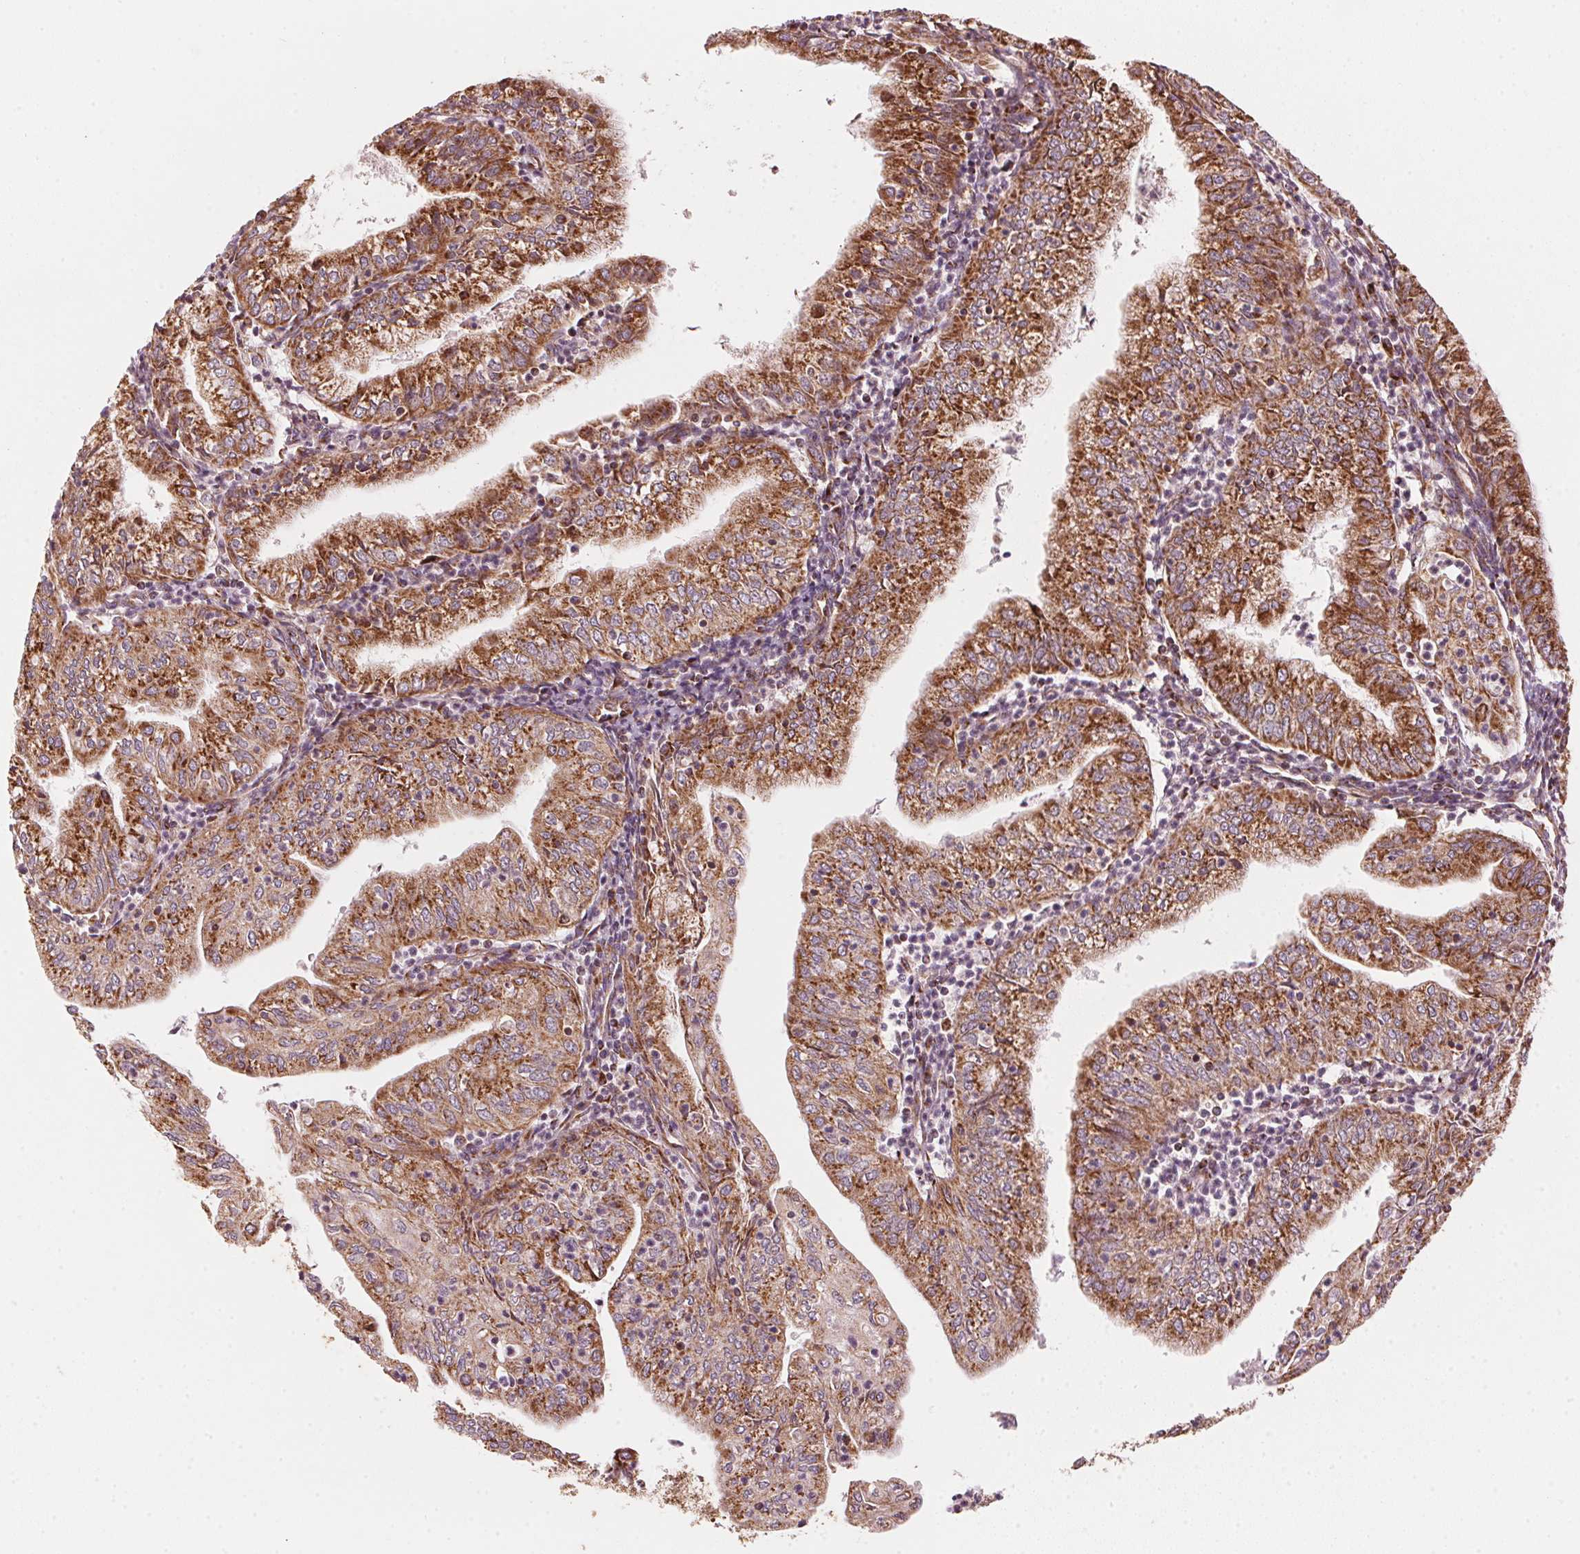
{"staining": {"intensity": "strong", "quantity": ">75%", "location": "cytoplasmic/membranous"}, "tissue": "endometrial cancer", "cell_type": "Tumor cells", "image_type": "cancer", "snomed": [{"axis": "morphology", "description": "Adenocarcinoma, NOS"}, {"axis": "topography", "description": "Endometrium"}], "caption": "This image shows immunohistochemistry staining of endometrial adenocarcinoma, with high strong cytoplasmic/membranous positivity in approximately >75% of tumor cells.", "gene": "TOMM70", "patient": {"sex": "female", "age": 55}}